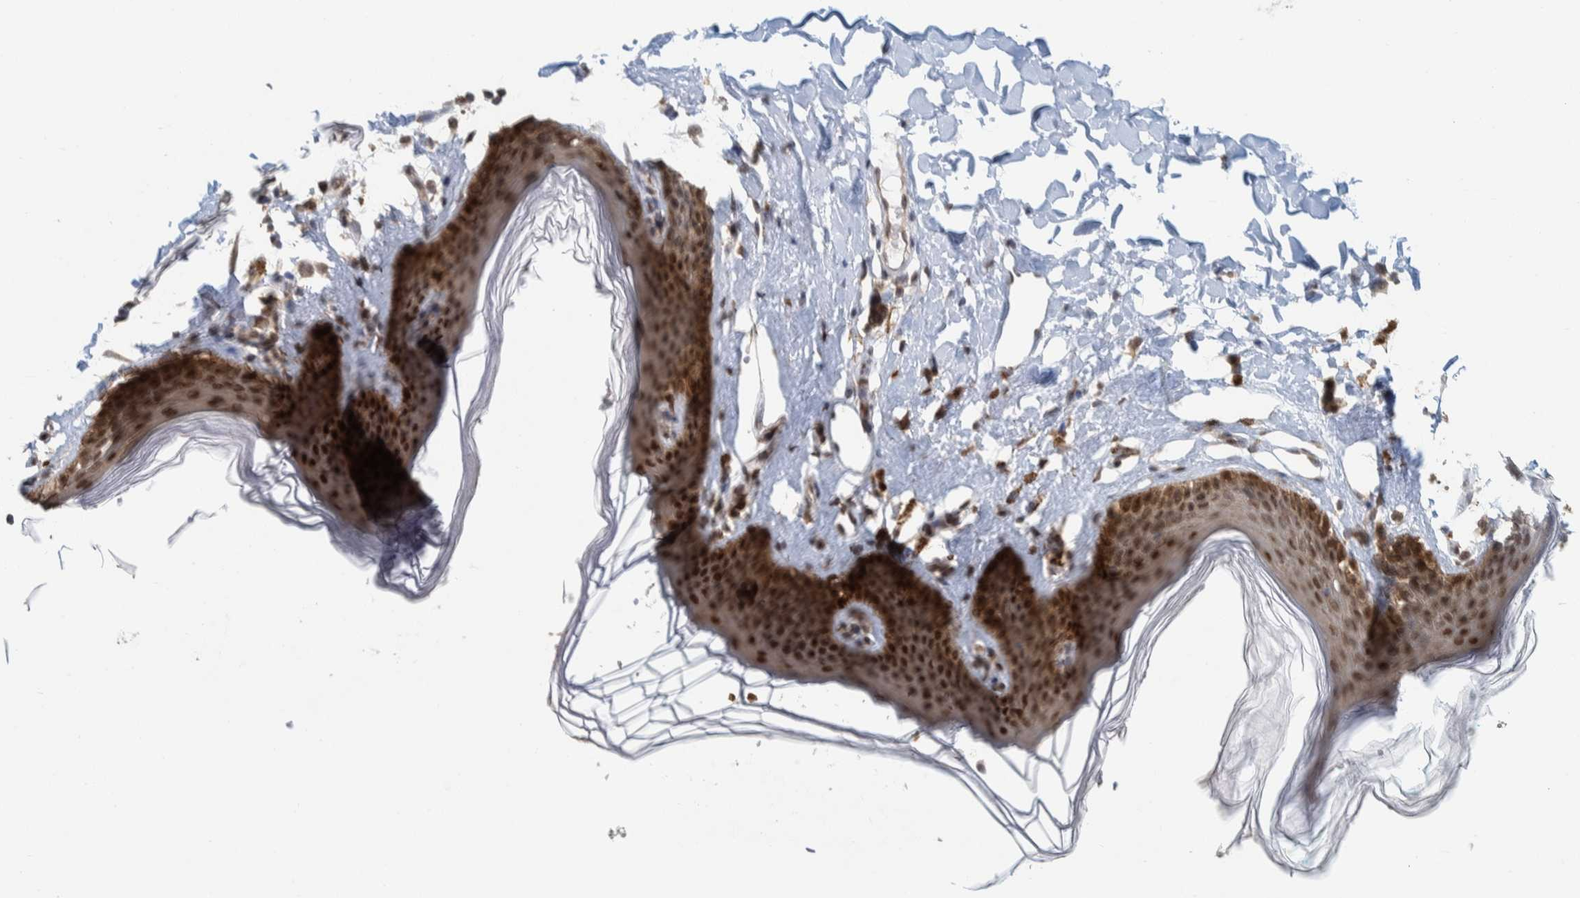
{"staining": {"intensity": "strong", "quantity": ">75%", "location": "nuclear"}, "tissue": "skin", "cell_type": "Epidermal cells", "image_type": "normal", "snomed": [{"axis": "morphology", "description": "Normal tissue, NOS"}, {"axis": "topography", "description": "Vulva"}], "caption": "Protein staining reveals strong nuclear expression in approximately >75% of epidermal cells in normal skin. (DAB (3,3'-diaminobenzidine) = brown stain, brightfield microscopy at high magnification).", "gene": "COPS3", "patient": {"sex": "female", "age": 66}}